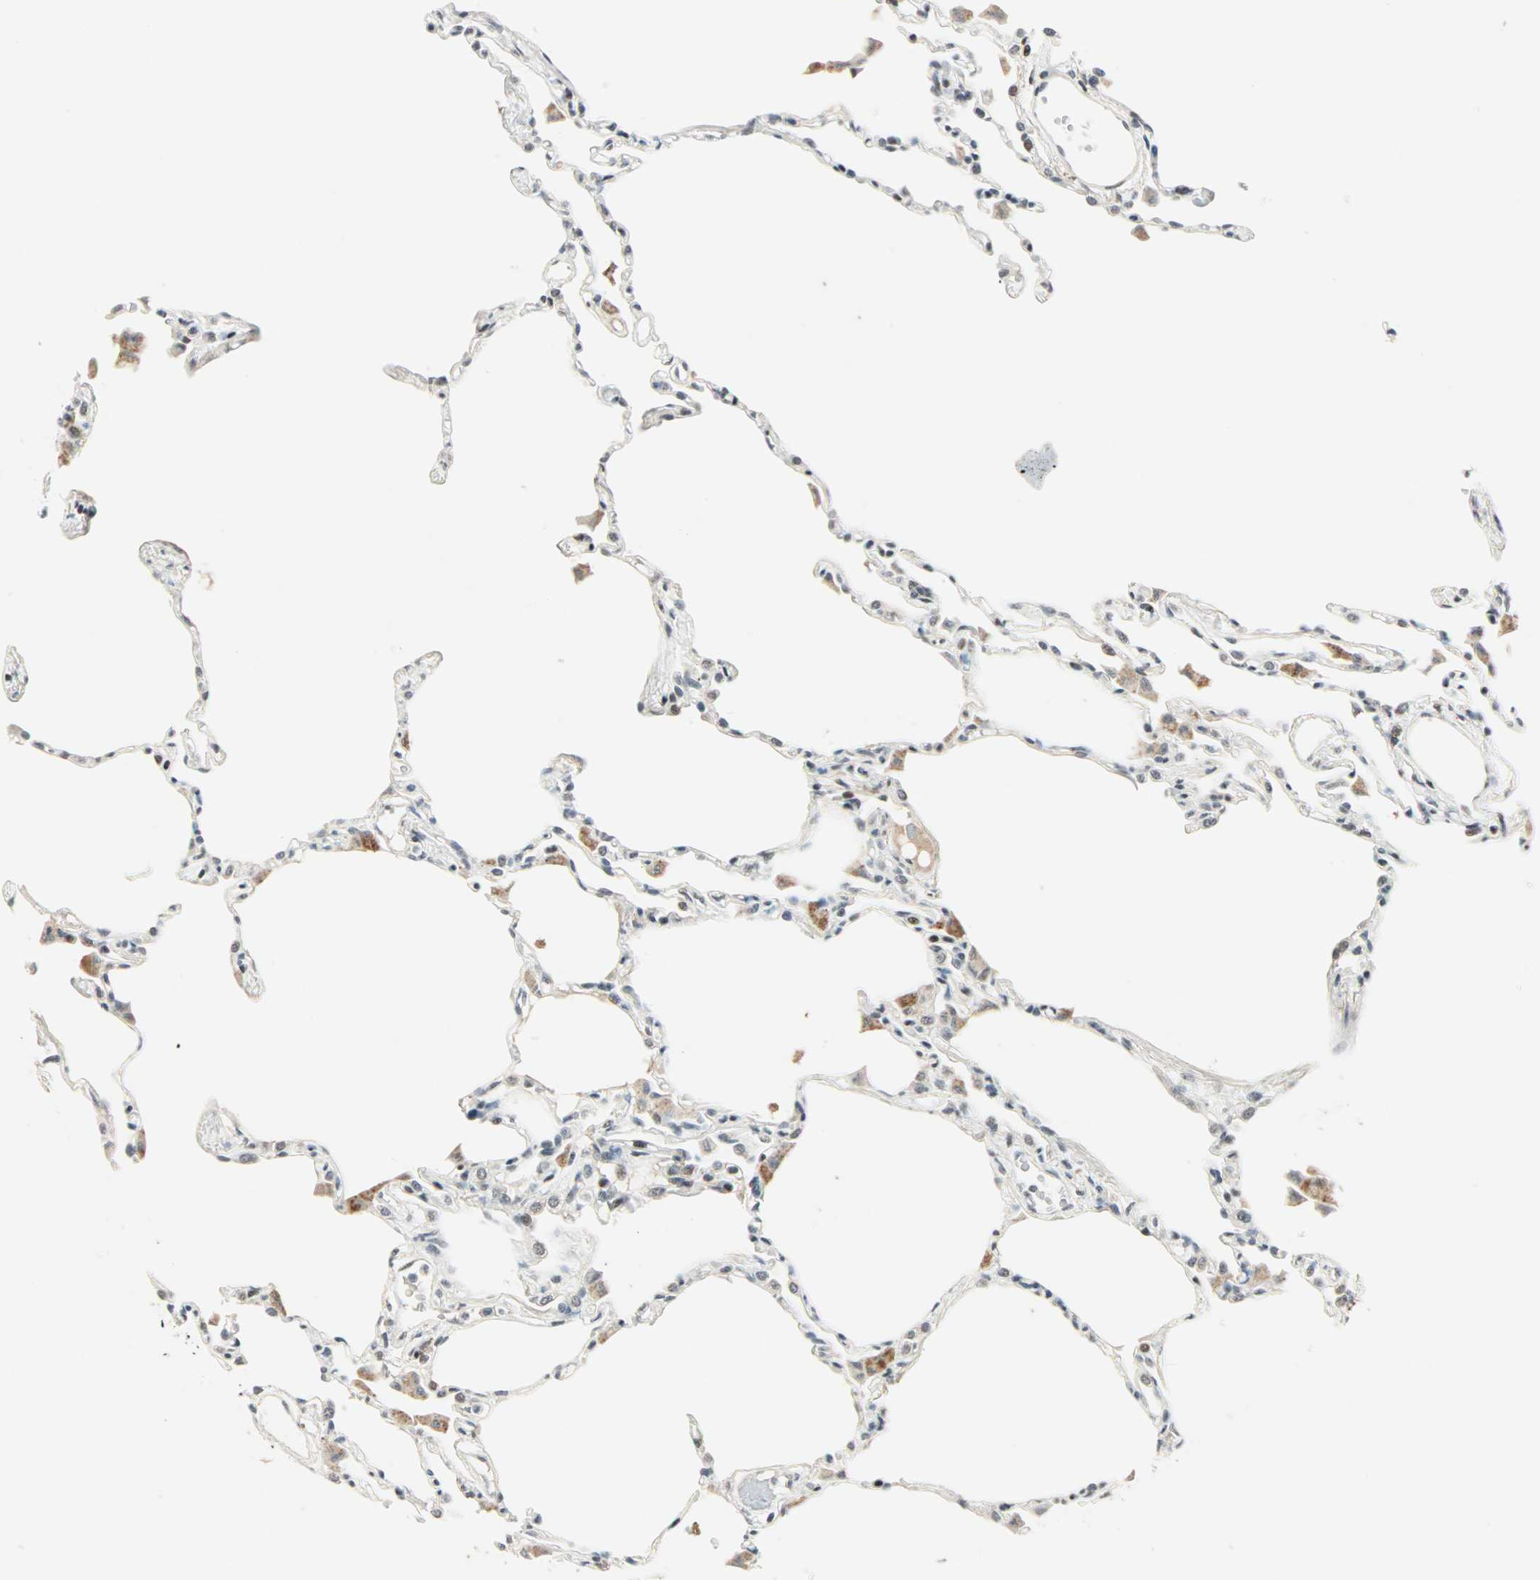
{"staining": {"intensity": "strong", "quantity": "25%-75%", "location": "nuclear"}, "tissue": "lung", "cell_type": "Alveolar cells", "image_type": "normal", "snomed": [{"axis": "morphology", "description": "Normal tissue, NOS"}, {"axis": "topography", "description": "Lung"}], "caption": "Protein expression analysis of normal lung reveals strong nuclear positivity in about 25%-75% of alveolar cells. (DAB (3,3'-diaminobenzidine) IHC with brightfield microscopy, high magnification).", "gene": "SIN3A", "patient": {"sex": "female", "age": 49}}